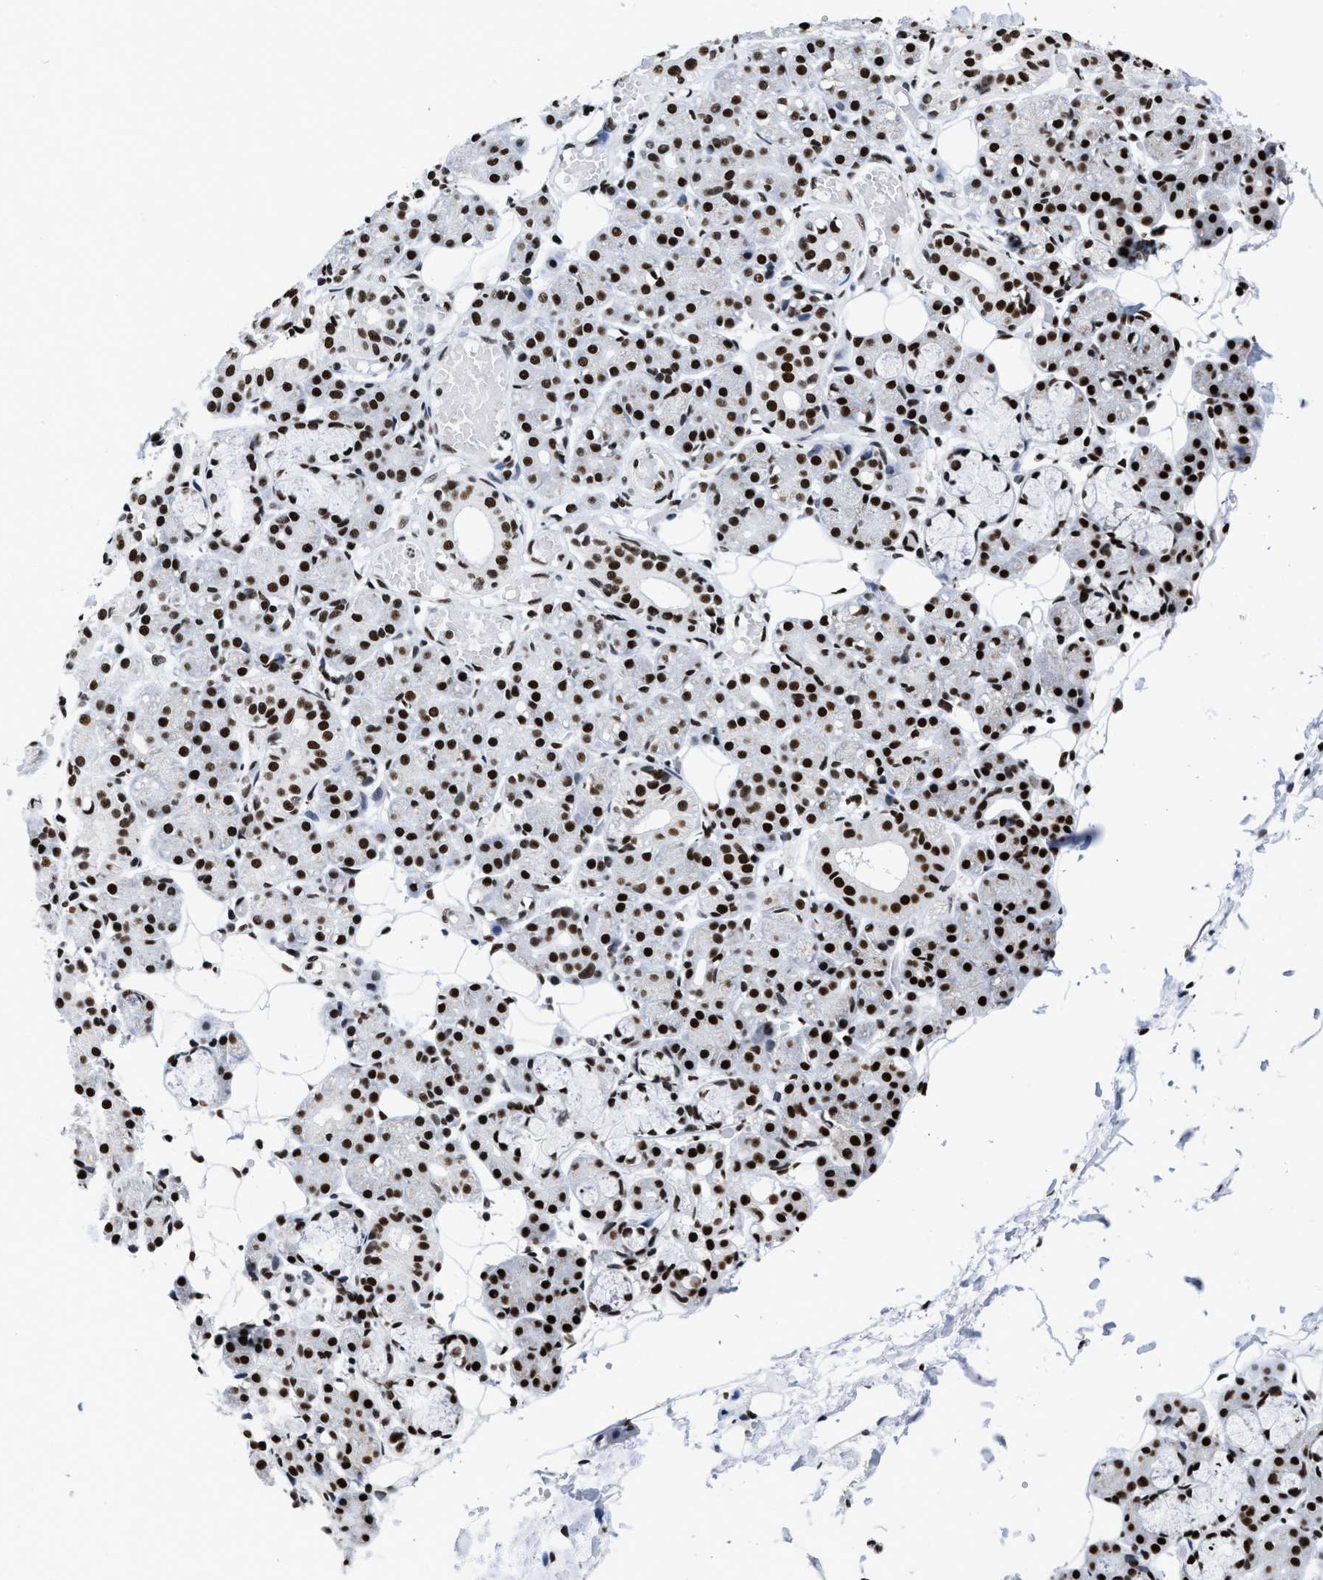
{"staining": {"intensity": "strong", "quantity": ">75%", "location": "nuclear"}, "tissue": "salivary gland", "cell_type": "Glandular cells", "image_type": "normal", "snomed": [{"axis": "morphology", "description": "Normal tissue, NOS"}, {"axis": "topography", "description": "Salivary gland"}], "caption": "Salivary gland stained for a protein demonstrates strong nuclear positivity in glandular cells. Immunohistochemistry (ihc) stains the protein in brown and the nuclei are stained blue.", "gene": "SMARCC2", "patient": {"sex": "male", "age": 63}}